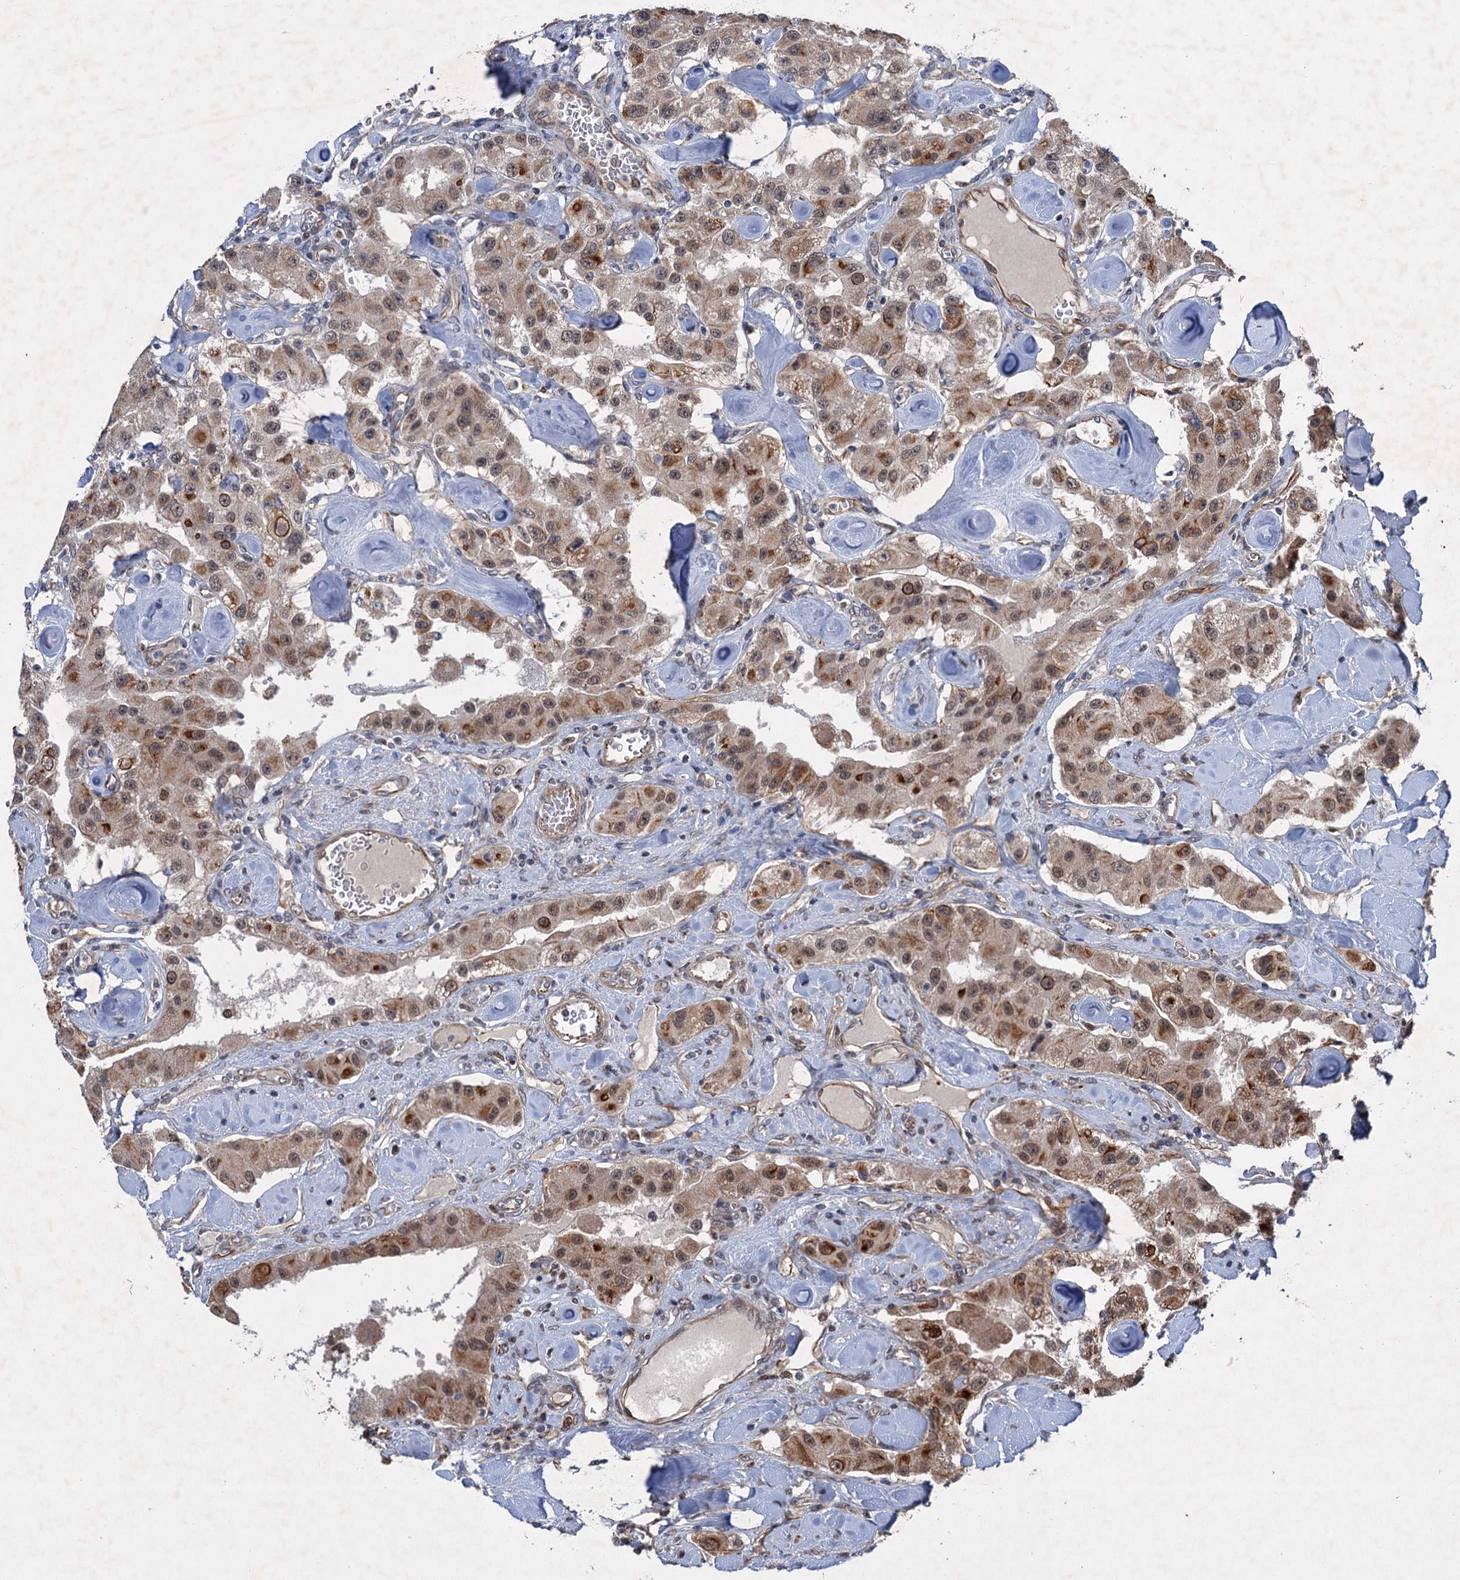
{"staining": {"intensity": "moderate", "quantity": ">75%", "location": "cytoplasmic/membranous,nuclear"}, "tissue": "carcinoid", "cell_type": "Tumor cells", "image_type": "cancer", "snomed": [{"axis": "morphology", "description": "Carcinoid, malignant, NOS"}, {"axis": "topography", "description": "Pancreas"}], "caption": "Brown immunohistochemical staining in carcinoid displays moderate cytoplasmic/membranous and nuclear positivity in approximately >75% of tumor cells.", "gene": "TTC31", "patient": {"sex": "male", "age": 41}}